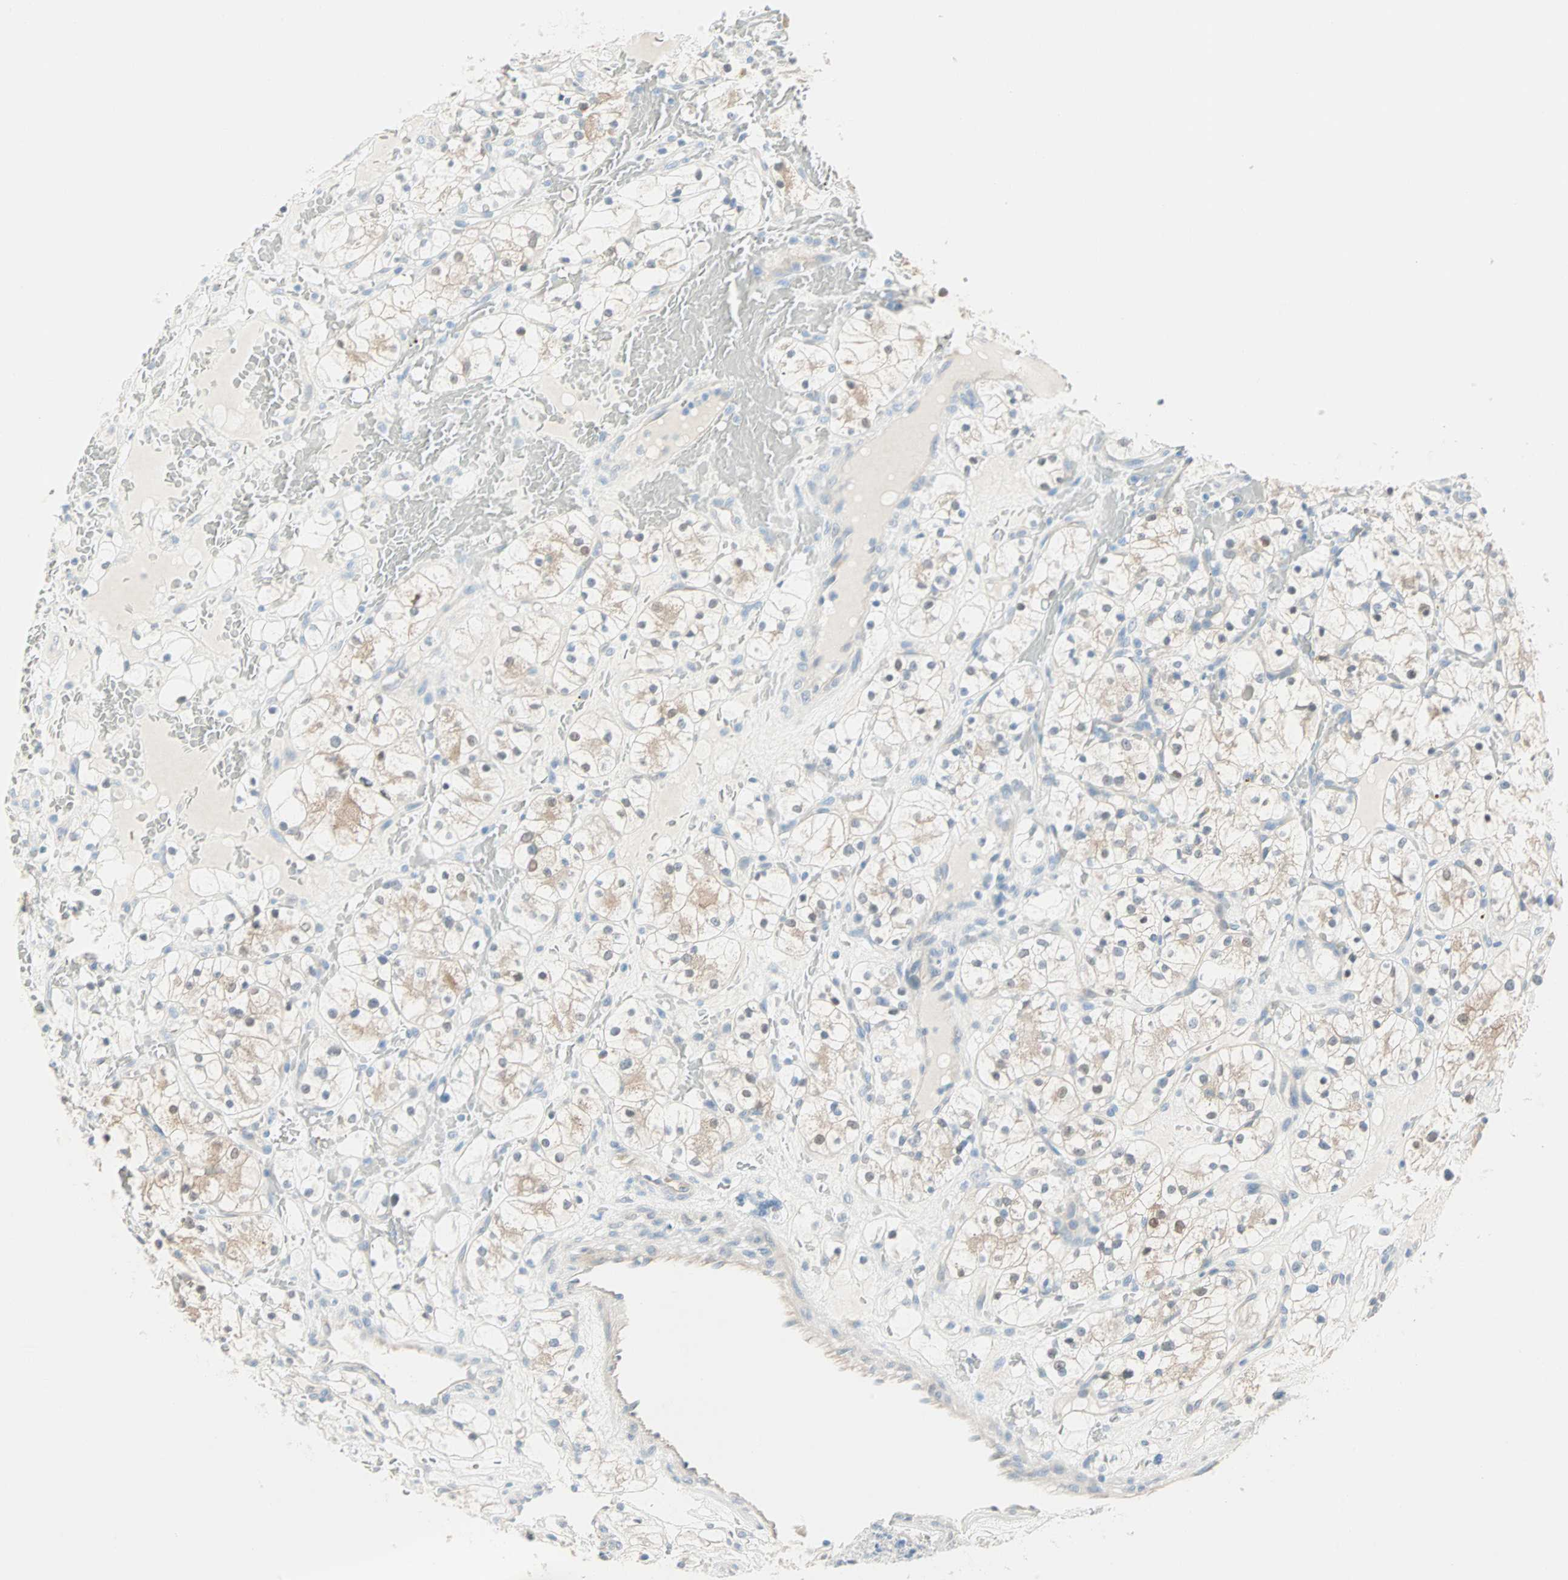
{"staining": {"intensity": "weak", "quantity": "25%-75%", "location": "cytoplasmic/membranous"}, "tissue": "renal cancer", "cell_type": "Tumor cells", "image_type": "cancer", "snomed": [{"axis": "morphology", "description": "Adenocarcinoma, NOS"}, {"axis": "topography", "description": "Kidney"}], "caption": "A brown stain highlights weak cytoplasmic/membranous expression of a protein in renal cancer (adenocarcinoma) tumor cells.", "gene": "SULT1C2", "patient": {"sex": "female", "age": 60}}